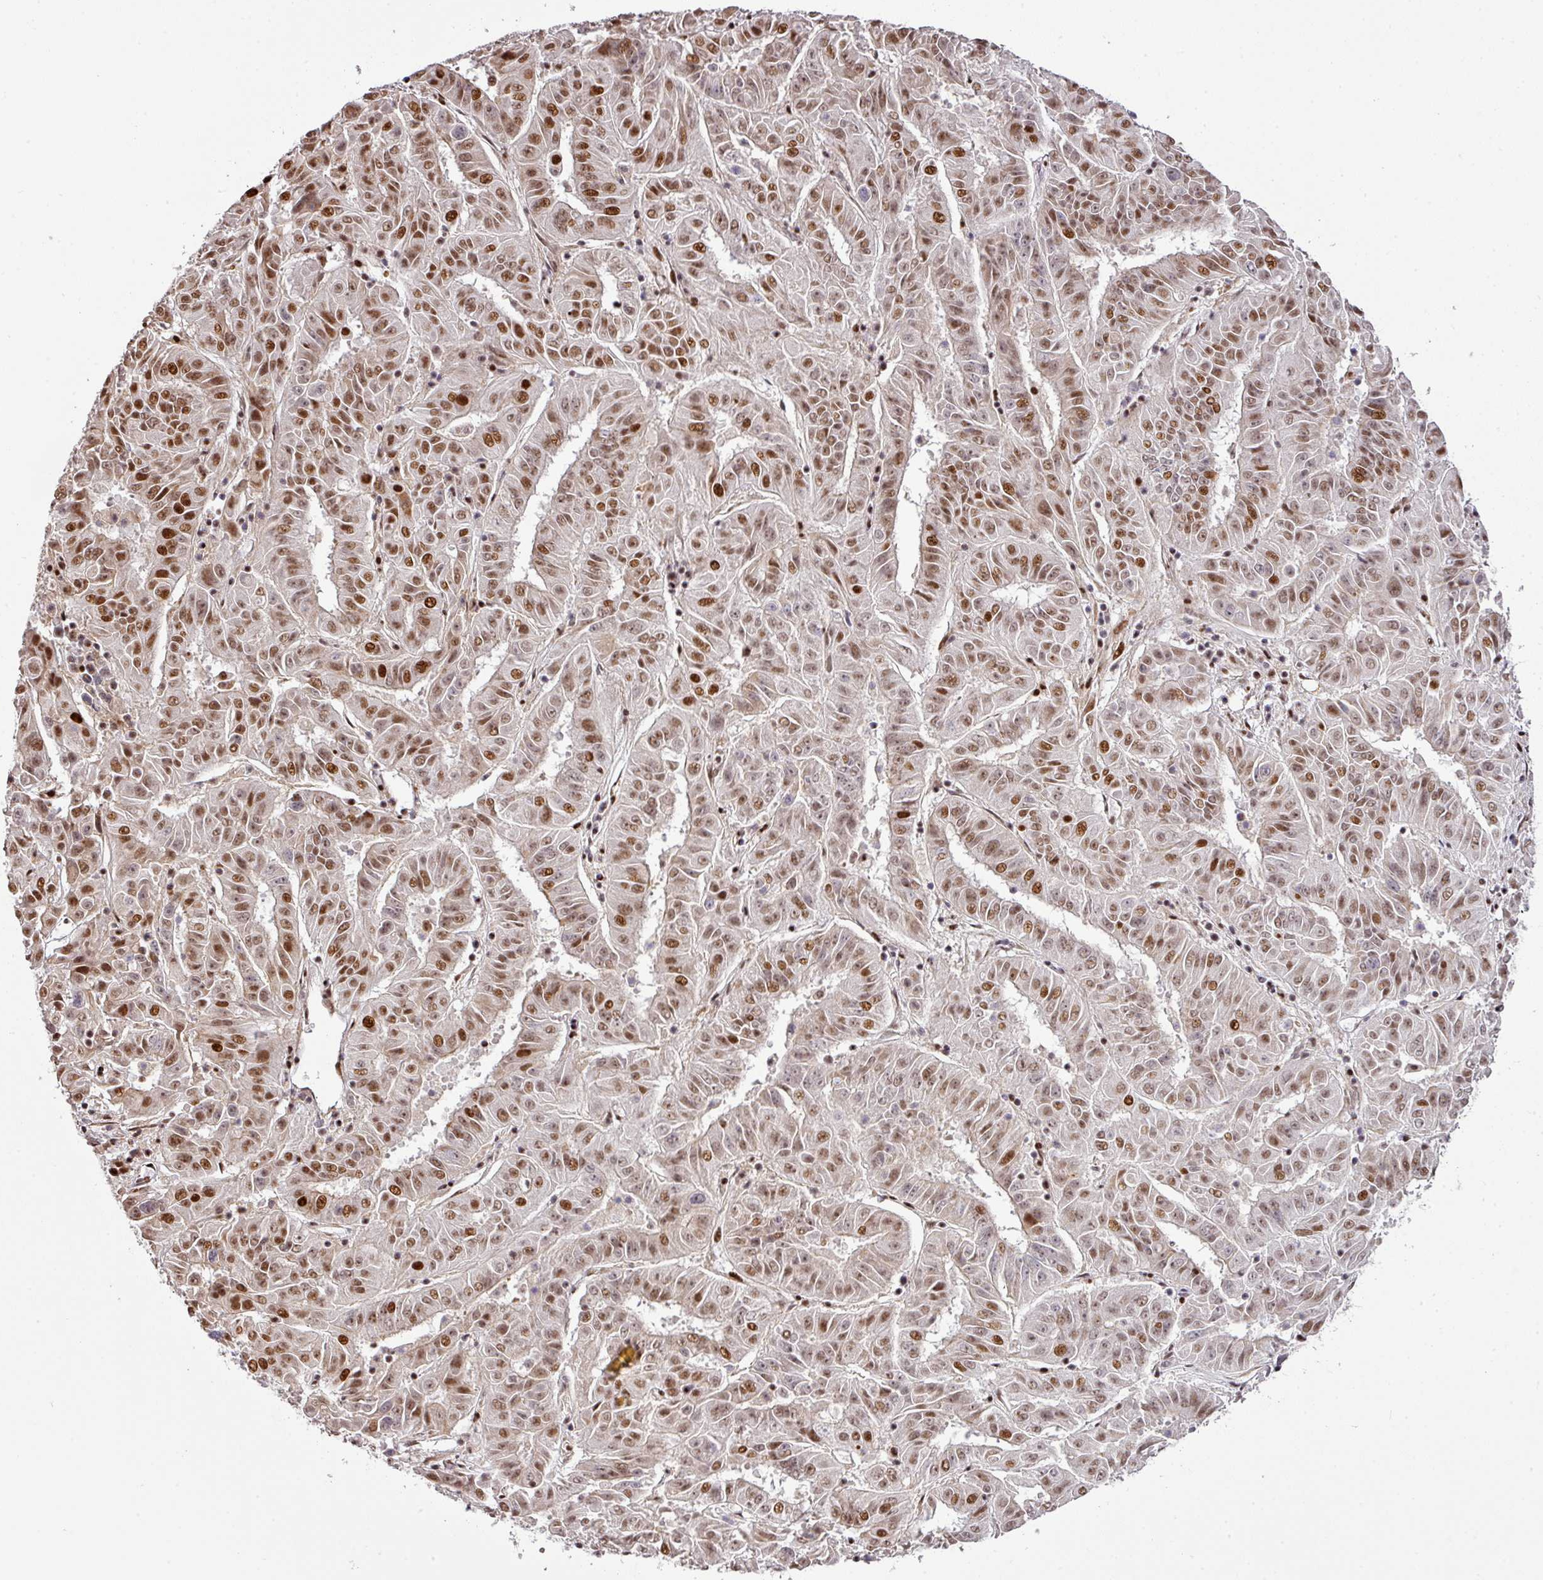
{"staining": {"intensity": "moderate", "quantity": ">75%", "location": "nuclear"}, "tissue": "pancreatic cancer", "cell_type": "Tumor cells", "image_type": "cancer", "snomed": [{"axis": "morphology", "description": "Adenocarcinoma, NOS"}, {"axis": "topography", "description": "Pancreas"}], "caption": "Protein expression analysis of human pancreatic adenocarcinoma reveals moderate nuclear positivity in about >75% of tumor cells.", "gene": "MYSM1", "patient": {"sex": "male", "age": 63}}